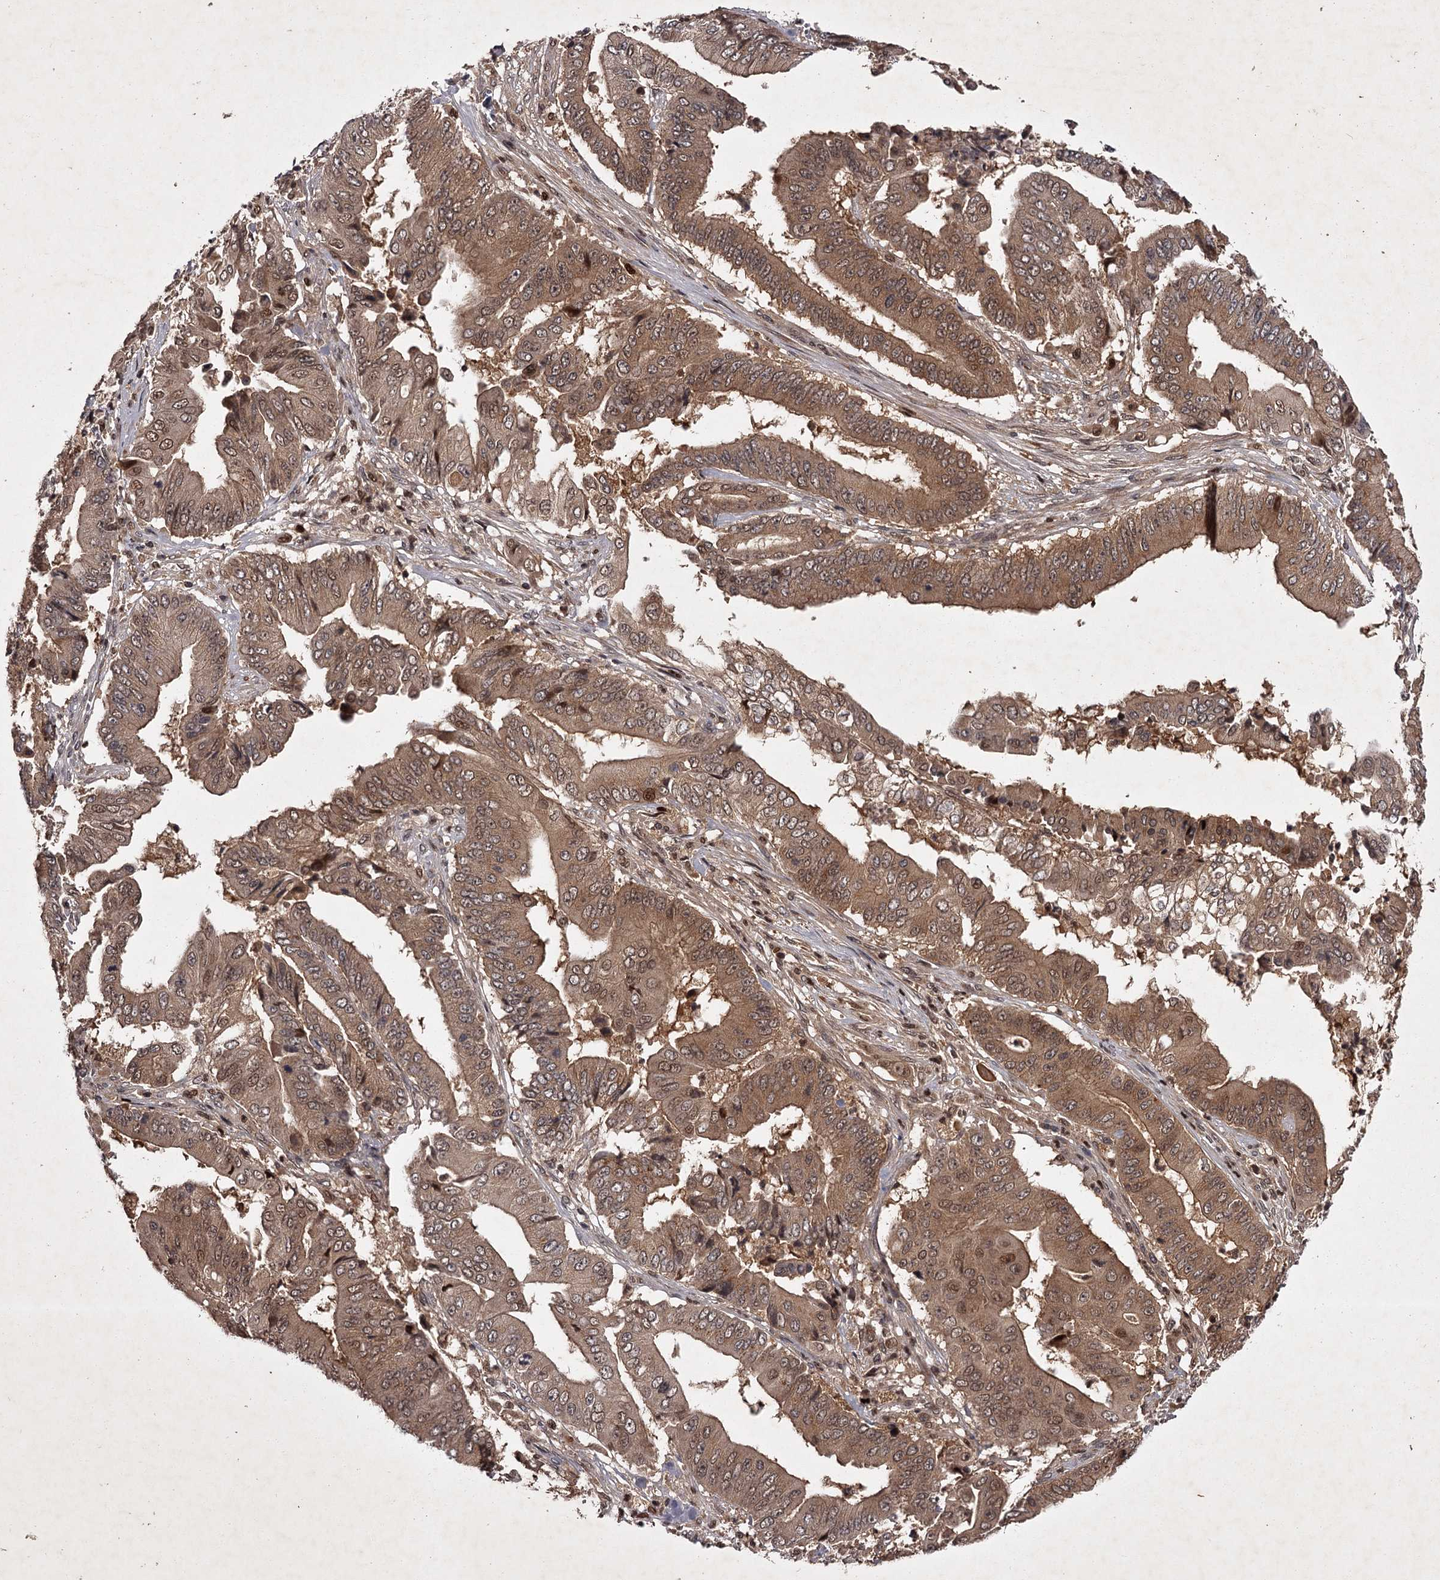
{"staining": {"intensity": "moderate", "quantity": ">75%", "location": "cytoplasmic/membranous,nuclear"}, "tissue": "pancreatic cancer", "cell_type": "Tumor cells", "image_type": "cancer", "snomed": [{"axis": "morphology", "description": "Adenocarcinoma, NOS"}, {"axis": "topography", "description": "Pancreas"}], "caption": "Tumor cells exhibit medium levels of moderate cytoplasmic/membranous and nuclear staining in approximately >75% of cells in pancreatic cancer.", "gene": "TBC1D23", "patient": {"sex": "female", "age": 77}}